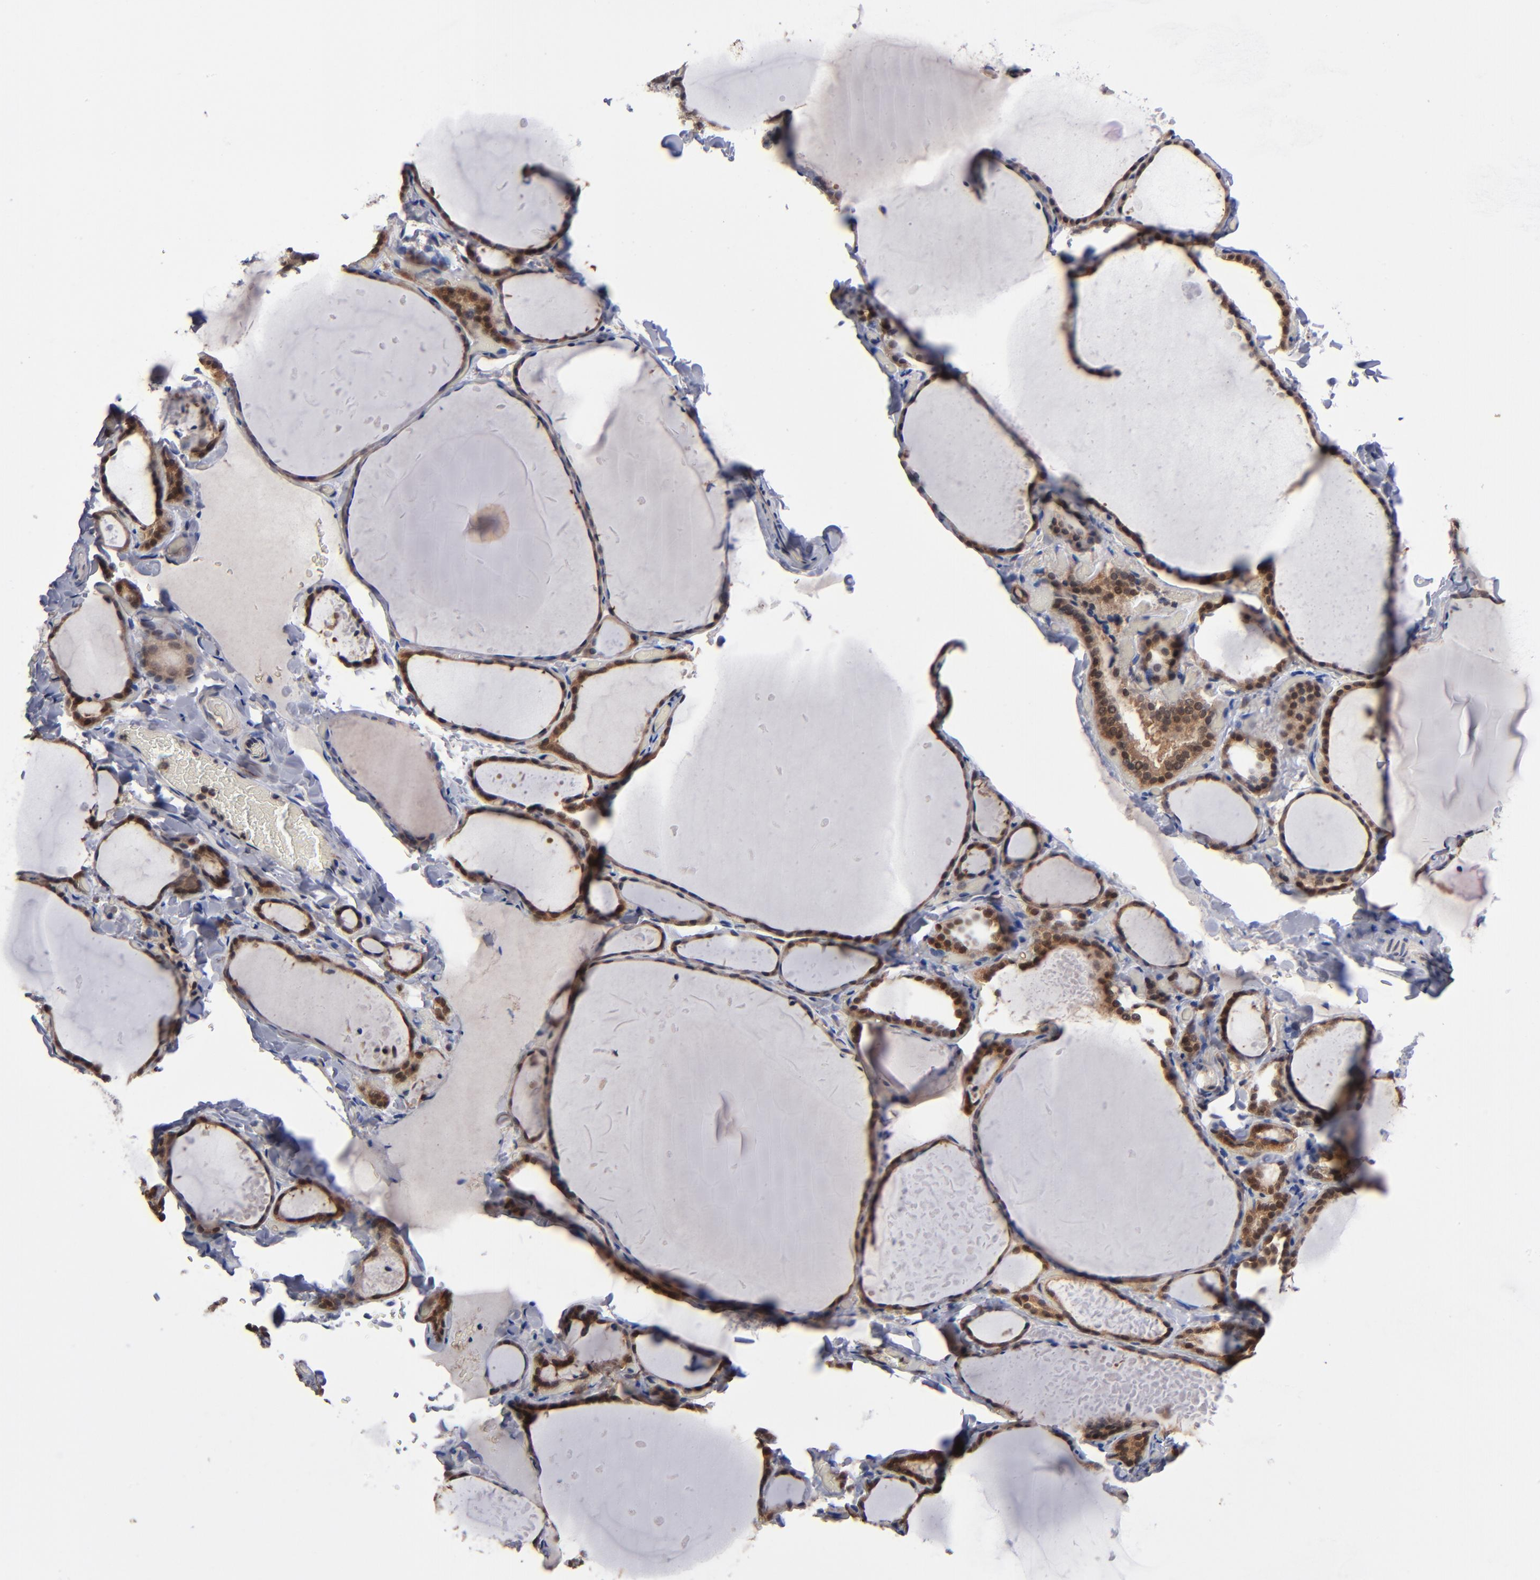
{"staining": {"intensity": "moderate", "quantity": ">75%", "location": "cytoplasmic/membranous"}, "tissue": "thyroid gland", "cell_type": "Glandular cells", "image_type": "normal", "snomed": [{"axis": "morphology", "description": "Normal tissue, NOS"}, {"axis": "topography", "description": "Thyroid gland"}], "caption": "IHC of unremarkable human thyroid gland shows medium levels of moderate cytoplasmic/membranous expression in about >75% of glandular cells. Nuclei are stained in blue.", "gene": "ALG13", "patient": {"sex": "female", "age": 22}}